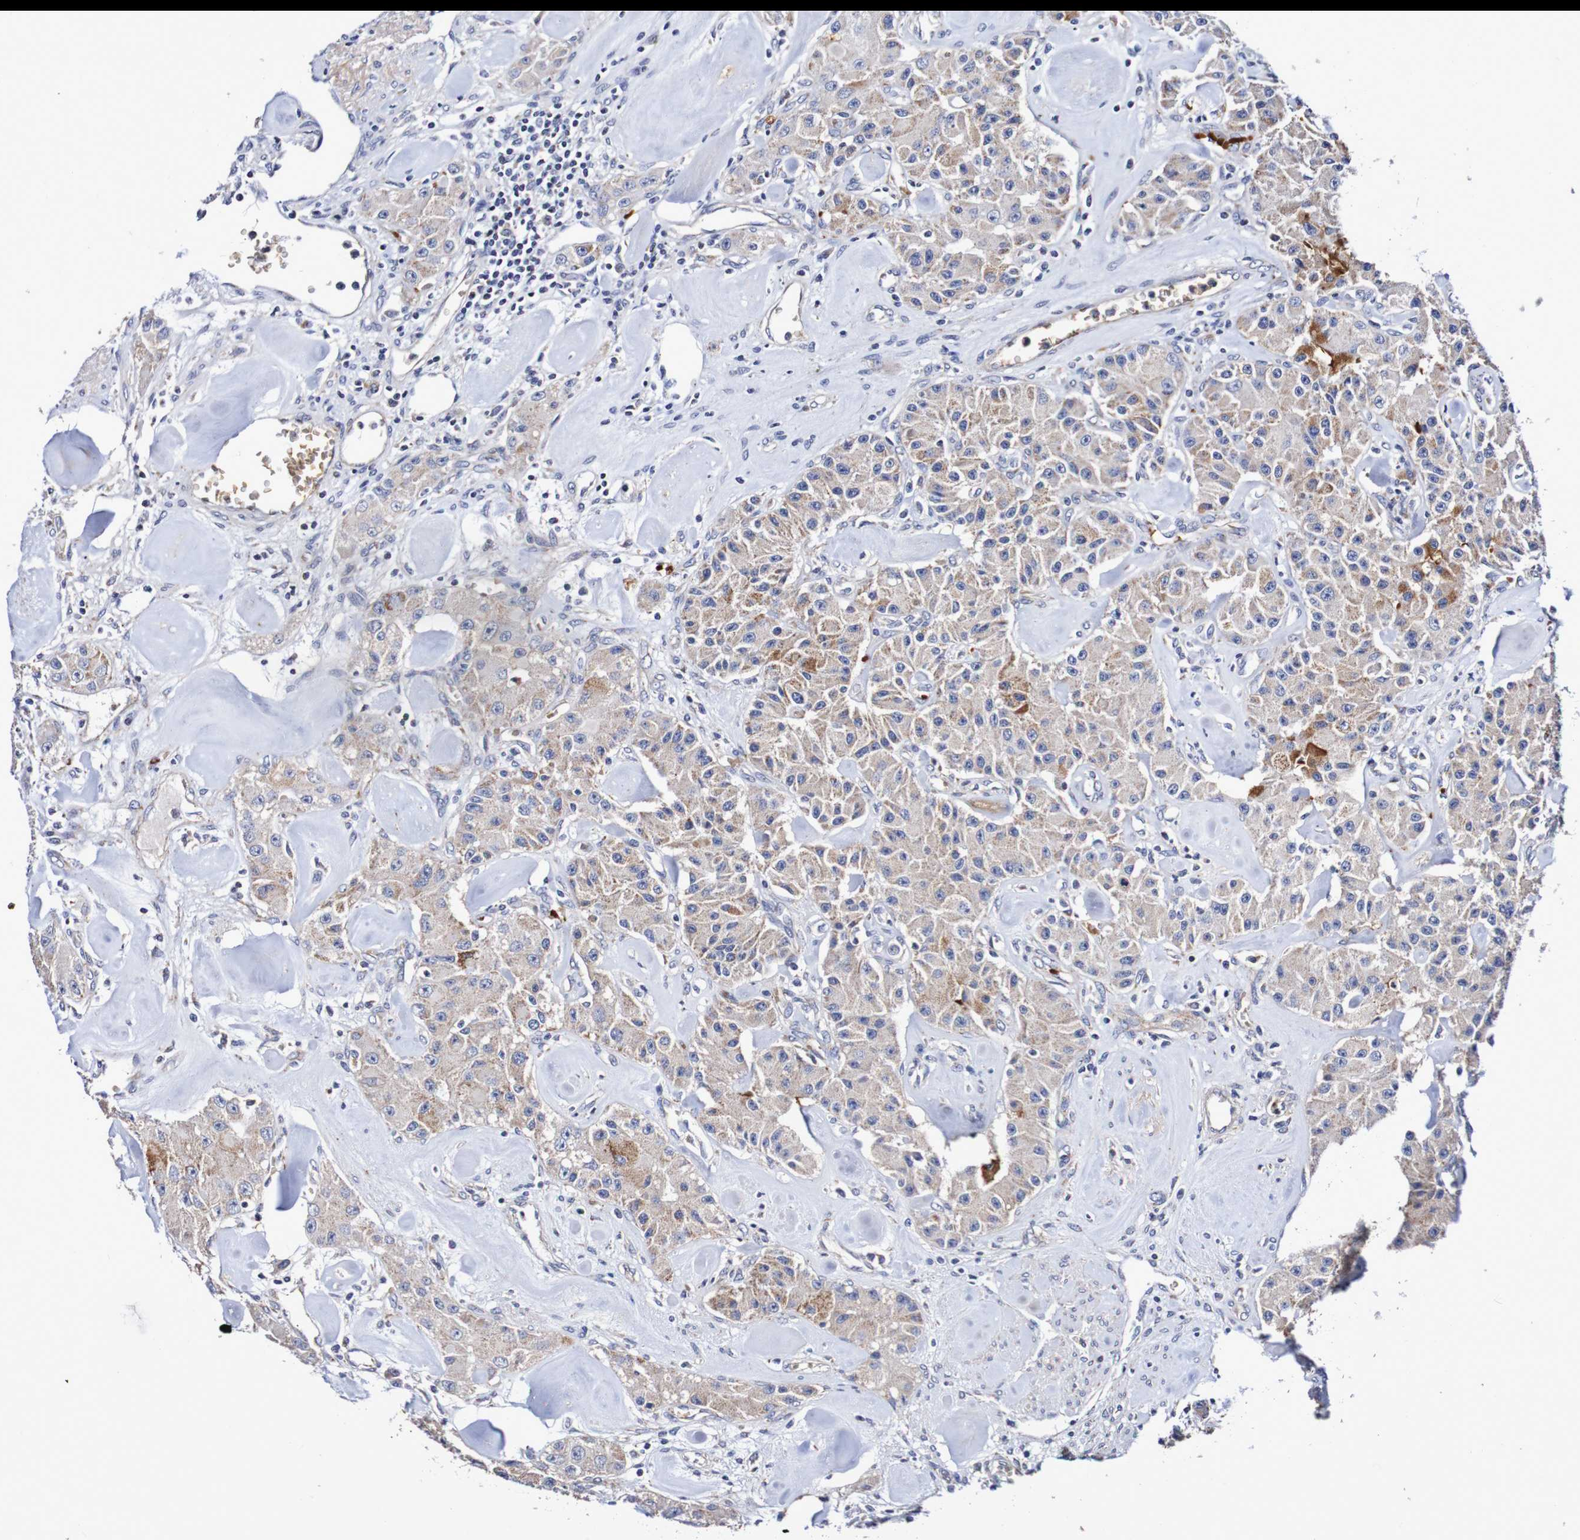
{"staining": {"intensity": "weak", "quantity": ">75%", "location": "cytoplasmic/membranous"}, "tissue": "carcinoid", "cell_type": "Tumor cells", "image_type": "cancer", "snomed": [{"axis": "morphology", "description": "Carcinoid, malignant, NOS"}, {"axis": "topography", "description": "Pancreas"}], "caption": "A brown stain highlights weak cytoplasmic/membranous staining of a protein in carcinoid (malignant) tumor cells. (DAB IHC with brightfield microscopy, high magnification).", "gene": "WNT4", "patient": {"sex": "male", "age": 41}}